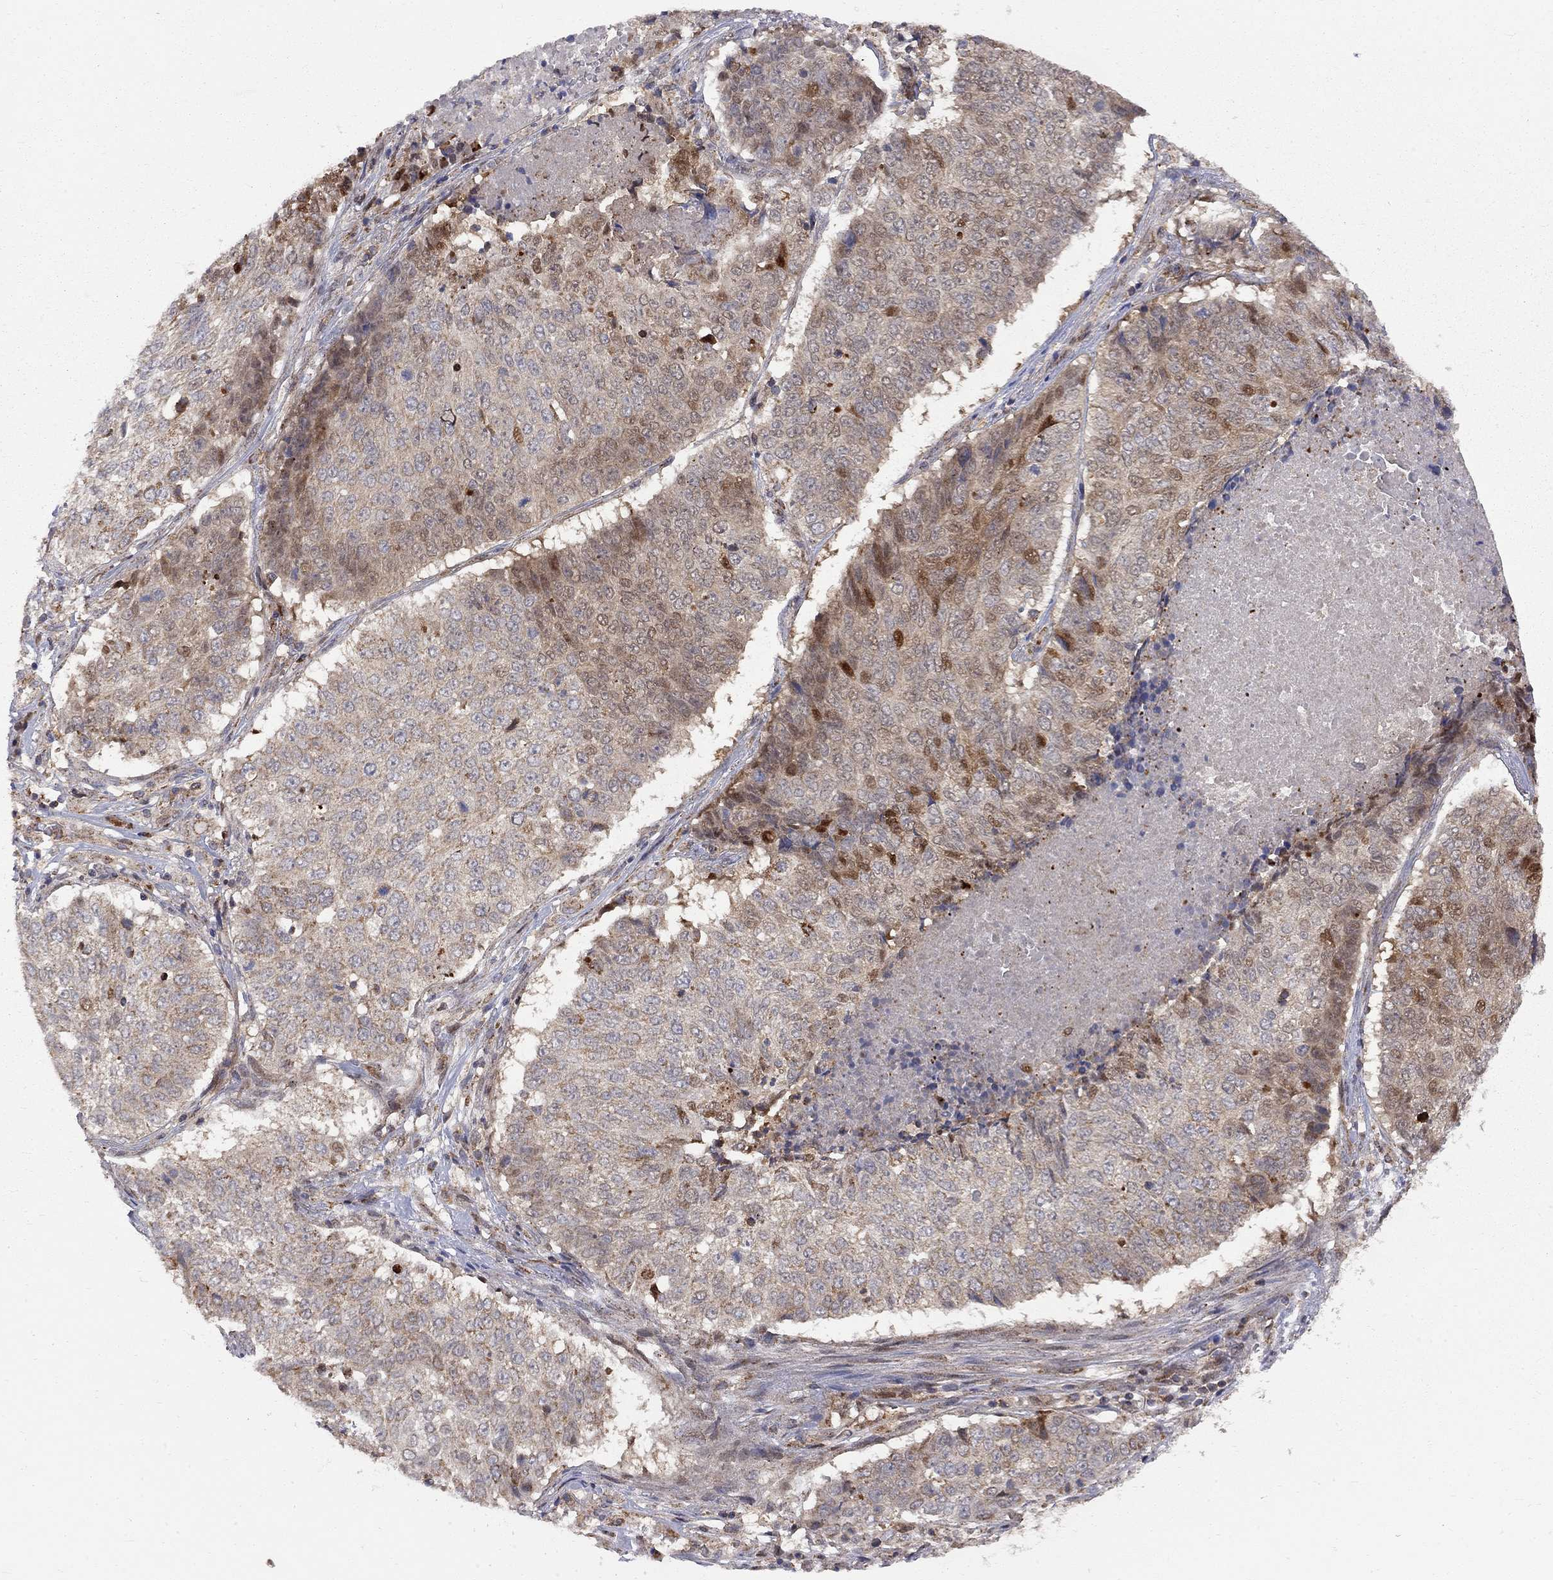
{"staining": {"intensity": "strong", "quantity": "<25%", "location": "nuclear"}, "tissue": "lung cancer", "cell_type": "Tumor cells", "image_type": "cancer", "snomed": [{"axis": "morphology", "description": "Squamous cell carcinoma, NOS"}, {"axis": "topography", "description": "Lung"}], "caption": "This is an image of immunohistochemistry staining of lung cancer (squamous cell carcinoma), which shows strong staining in the nuclear of tumor cells.", "gene": "ELOB", "patient": {"sex": "male", "age": 64}}